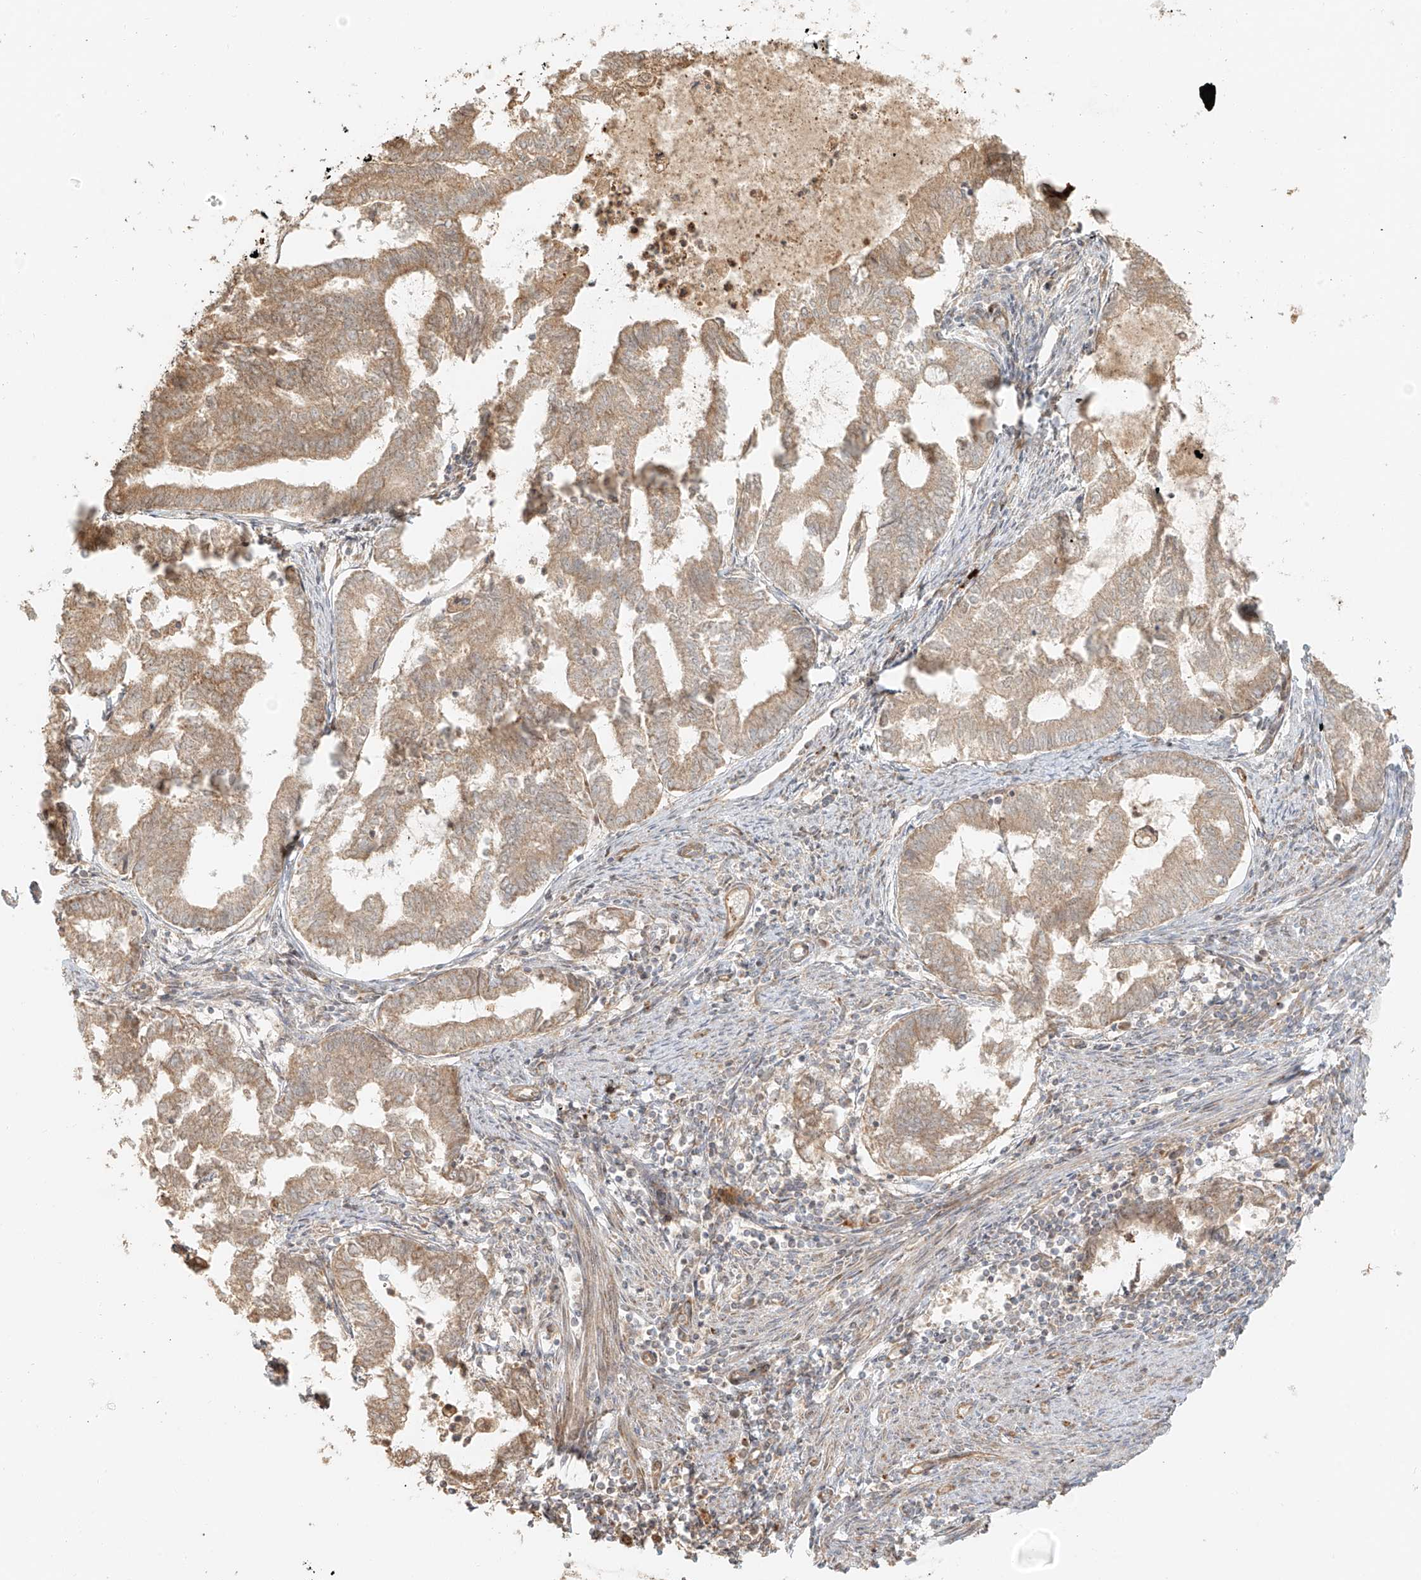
{"staining": {"intensity": "weak", "quantity": ">75%", "location": "cytoplasmic/membranous"}, "tissue": "endometrial cancer", "cell_type": "Tumor cells", "image_type": "cancer", "snomed": [{"axis": "morphology", "description": "Adenocarcinoma, NOS"}, {"axis": "topography", "description": "Endometrium"}], "caption": "Adenocarcinoma (endometrial) stained with DAB immunohistochemistry shows low levels of weak cytoplasmic/membranous staining in approximately >75% of tumor cells.", "gene": "MIPEP", "patient": {"sex": "female", "age": 79}}